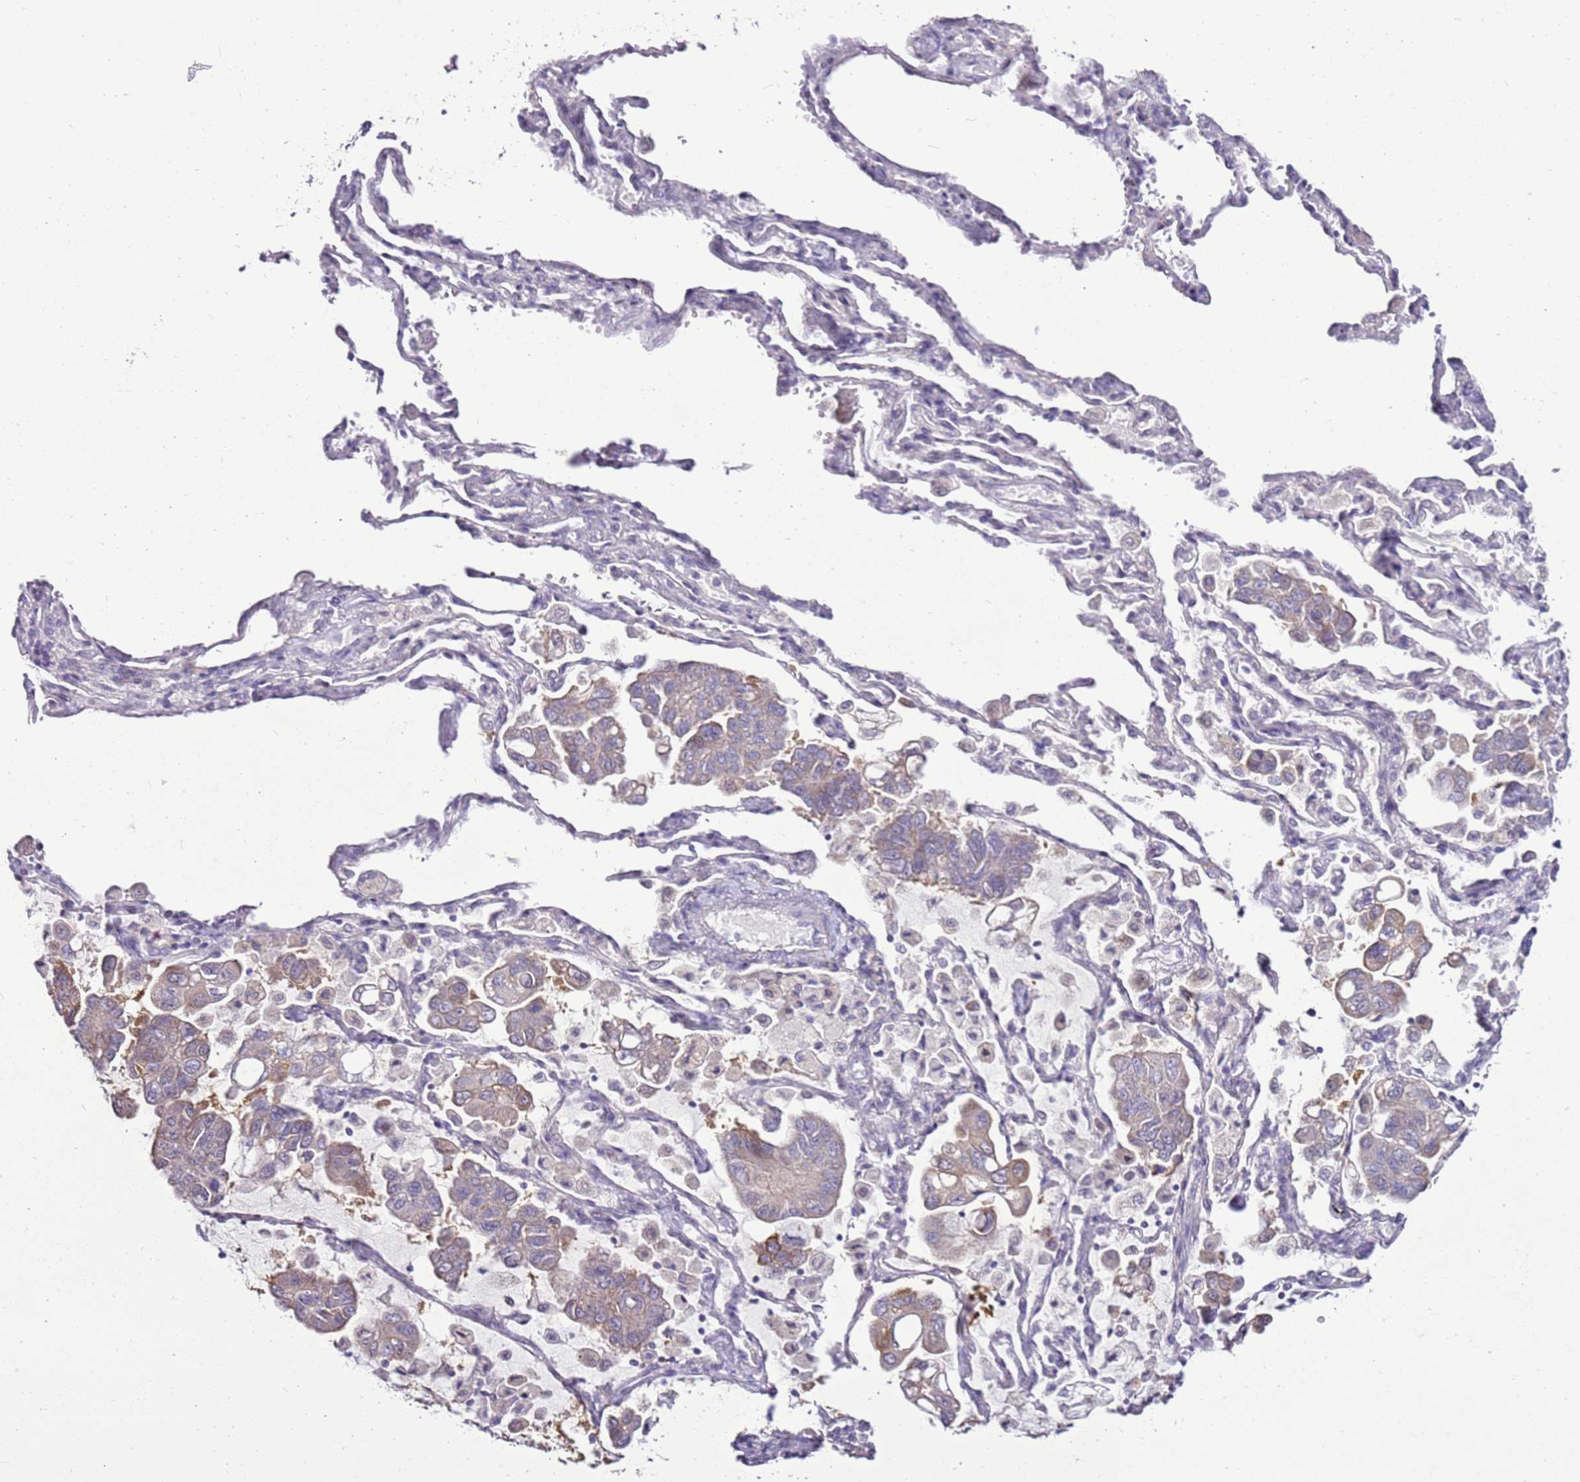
{"staining": {"intensity": "weak", "quantity": "<25%", "location": "cytoplasmic/membranous"}, "tissue": "lung cancer", "cell_type": "Tumor cells", "image_type": "cancer", "snomed": [{"axis": "morphology", "description": "Adenocarcinoma, NOS"}, {"axis": "topography", "description": "Lung"}], "caption": "DAB immunohistochemical staining of adenocarcinoma (lung) demonstrates no significant staining in tumor cells. (Stains: DAB (3,3'-diaminobenzidine) immunohistochemistry with hematoxylin counter stain, Microscopy: brightfield microscopy at high magnification).", "gene": "SLC38A5", "patient": {"sex": "male", "age": 64}}